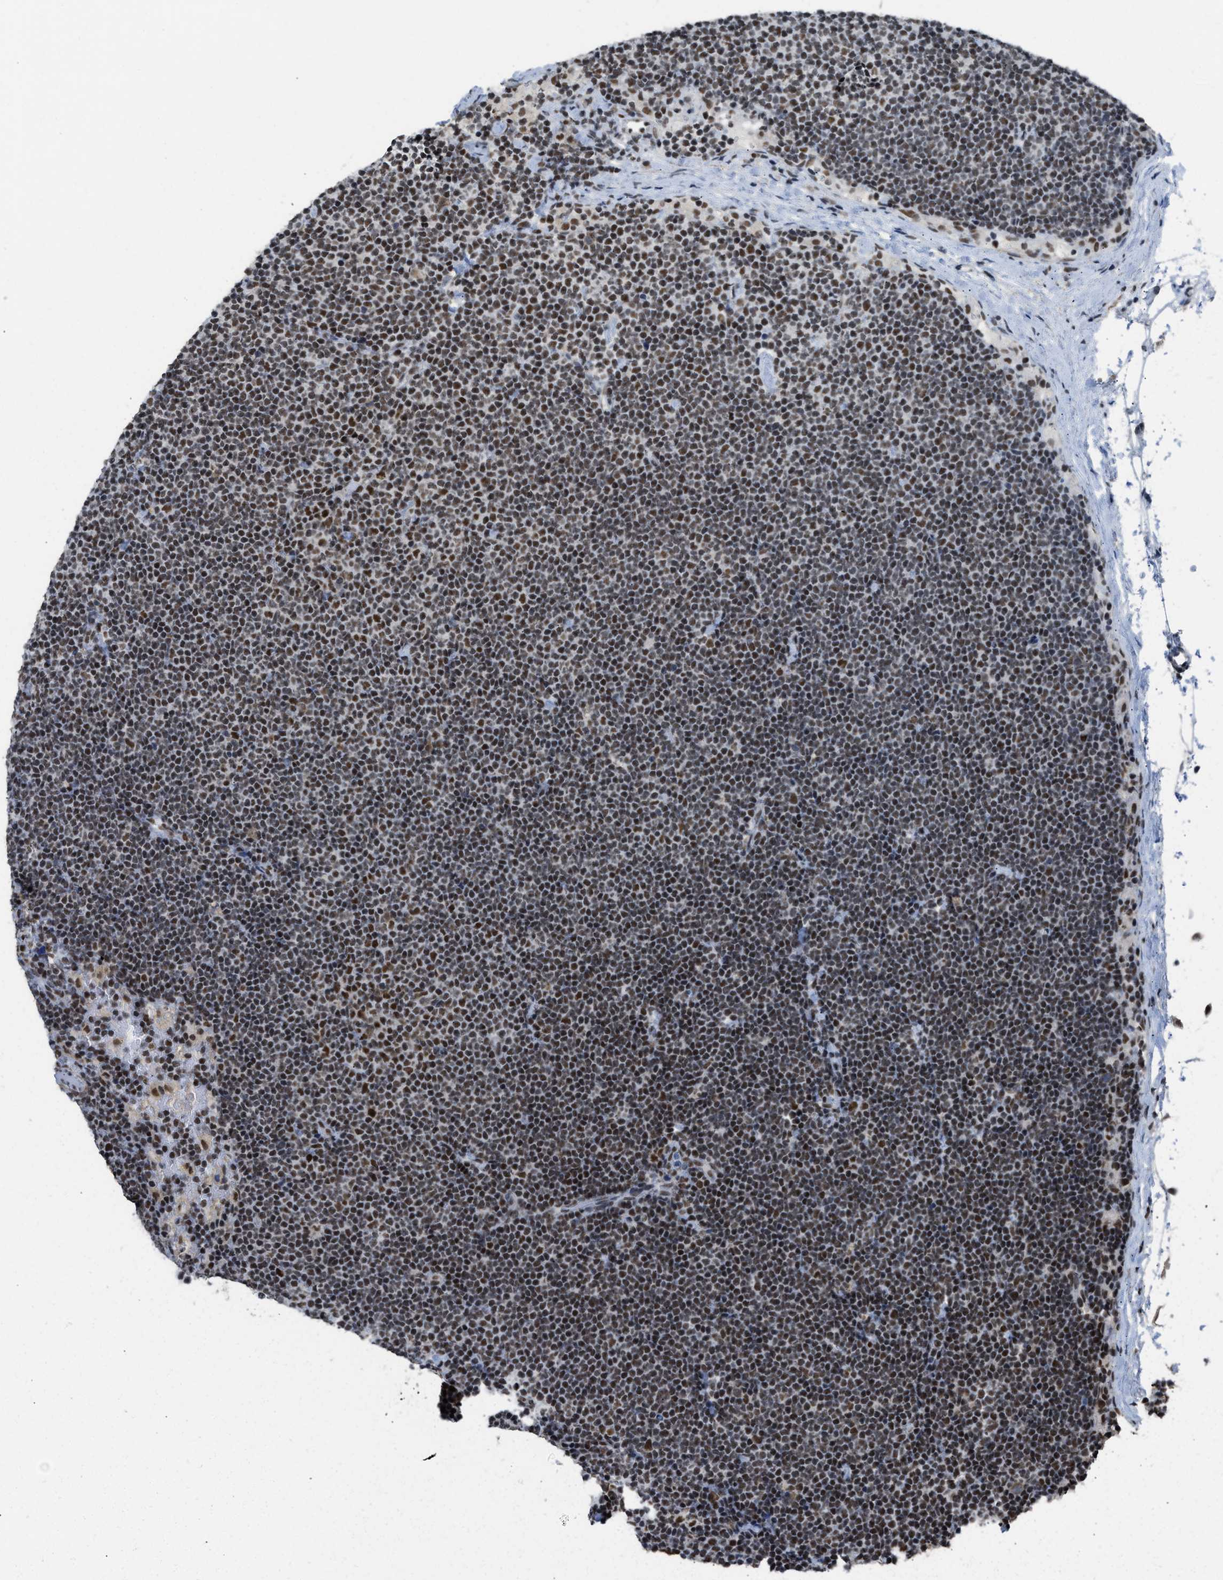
{"staining": {"intensity": "strong", "quantity": ">75%", "location": "nuclear"}, "tissue": "lymphoma", "cell_type": "Tumor cells", "image_type": "cancer", "snomed": [{"axis": "morphology", "description": "Malignant lymphoma, non-Hodgkin's type, Low grade"}, {"axis": "topography", "description": "Lymph node"}], "caption": "Immunohistochemistry (IHC) (DAB (3,3'-diaminobenzidine)) staining of human lymphoma shows strong nuclear protein staining in about >75% of tumor cells. (IHC, brightfield microscopy, high magnification).", "gene": "SCAF4", "patient": {"sex": "female", "age": 53}}